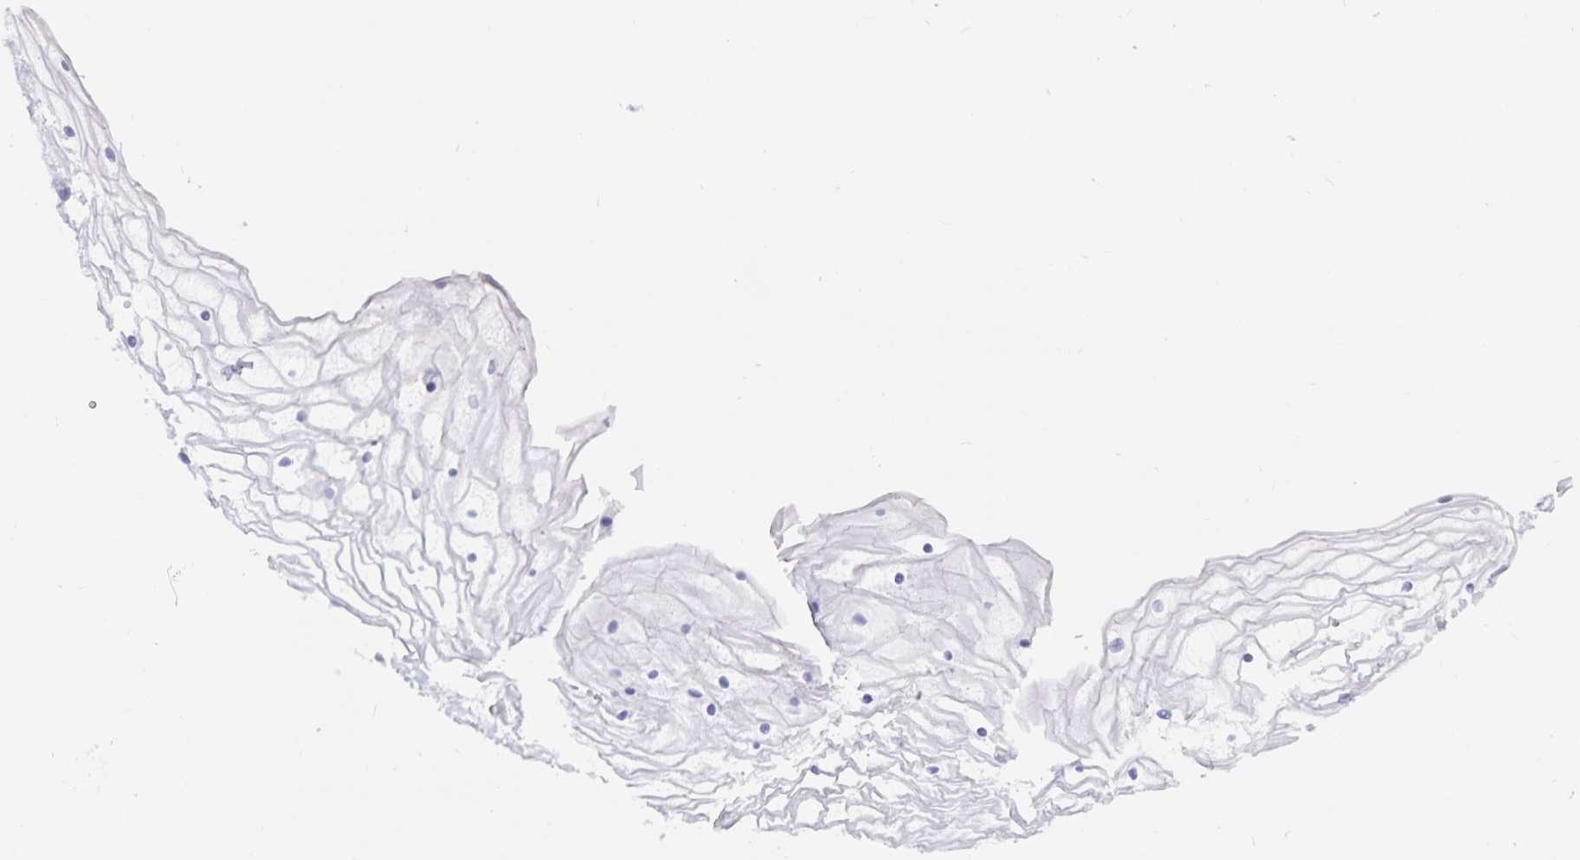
{"staining": {"intensity": "negative", "quantity": "none", "location": "none"}, "tissue": "vagina", "cell_type": "Squamous epithelial cells", "image_type": "normal", "snomed": [{"axis": "morphology", "description": "Normal tissue, NOS"}, {"axis": "topography", "description": "Vagina"}], "caption": "Immunohistochemistry (IHC) image of benign human vagina stained for a protein (brown), which displays no staining in squamous epithelial cells. (DAB (3,3'-diaminobenzidine) IHC visualized using brightfield microscopy, high magnification).", "gene": "GPR137", "patient": {"sex": "female", "age": 56}}